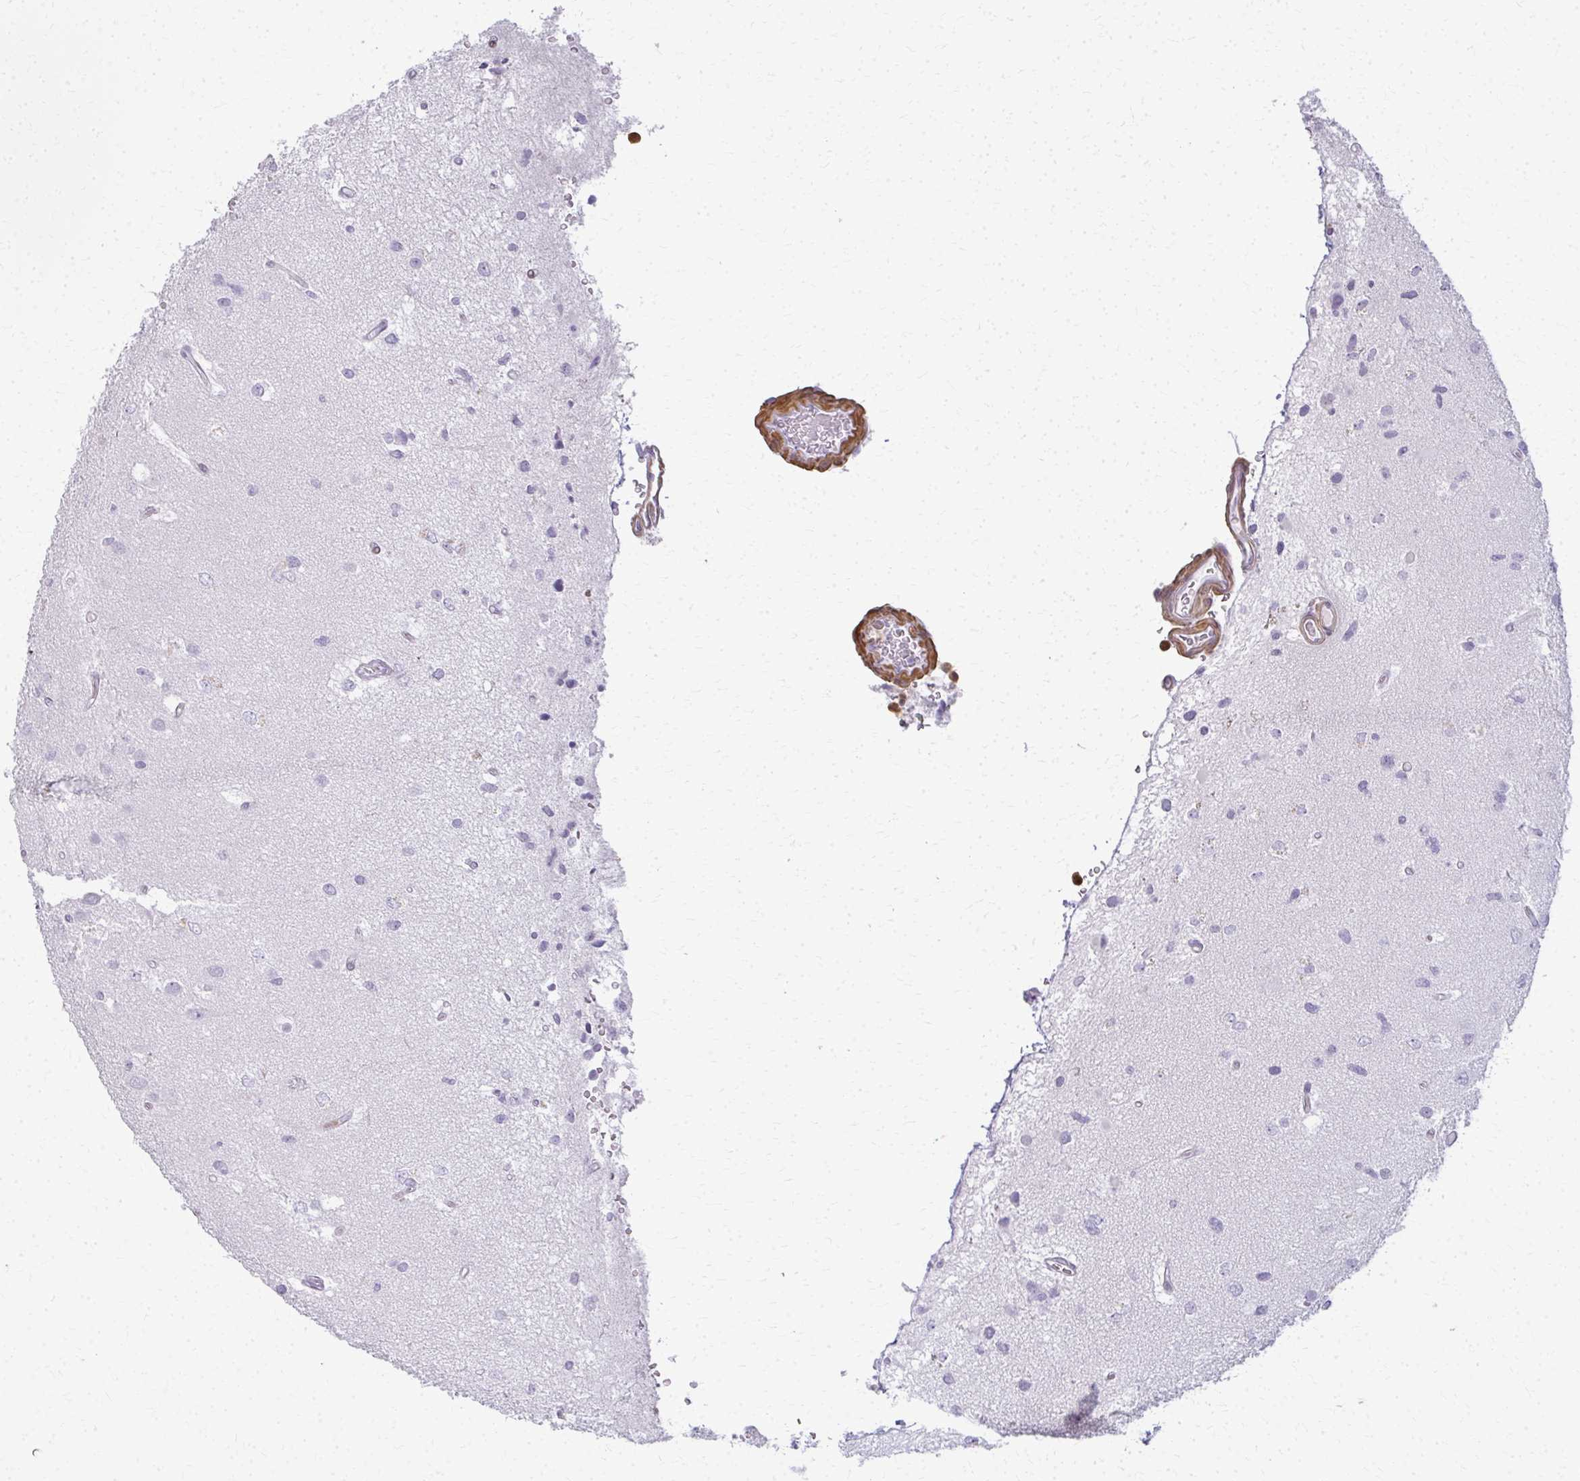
{"staining": {"intensity": "negative", "quantity": "none", "location": "none"}, "tissue": "glioma", "cell_type": "Tumor cells", "image_type": "cancer", "snomed": [{"axis": "morphology", "description": "Glioma, malignant, High grade"}, {"axis": "topography", "description": "Brain"}], "caption": "This is an IHC histopathology image of human glioma. There is no staining in tumor cells.", "gene": "CA3", "patient": {"sex": "male", "age": 53}}